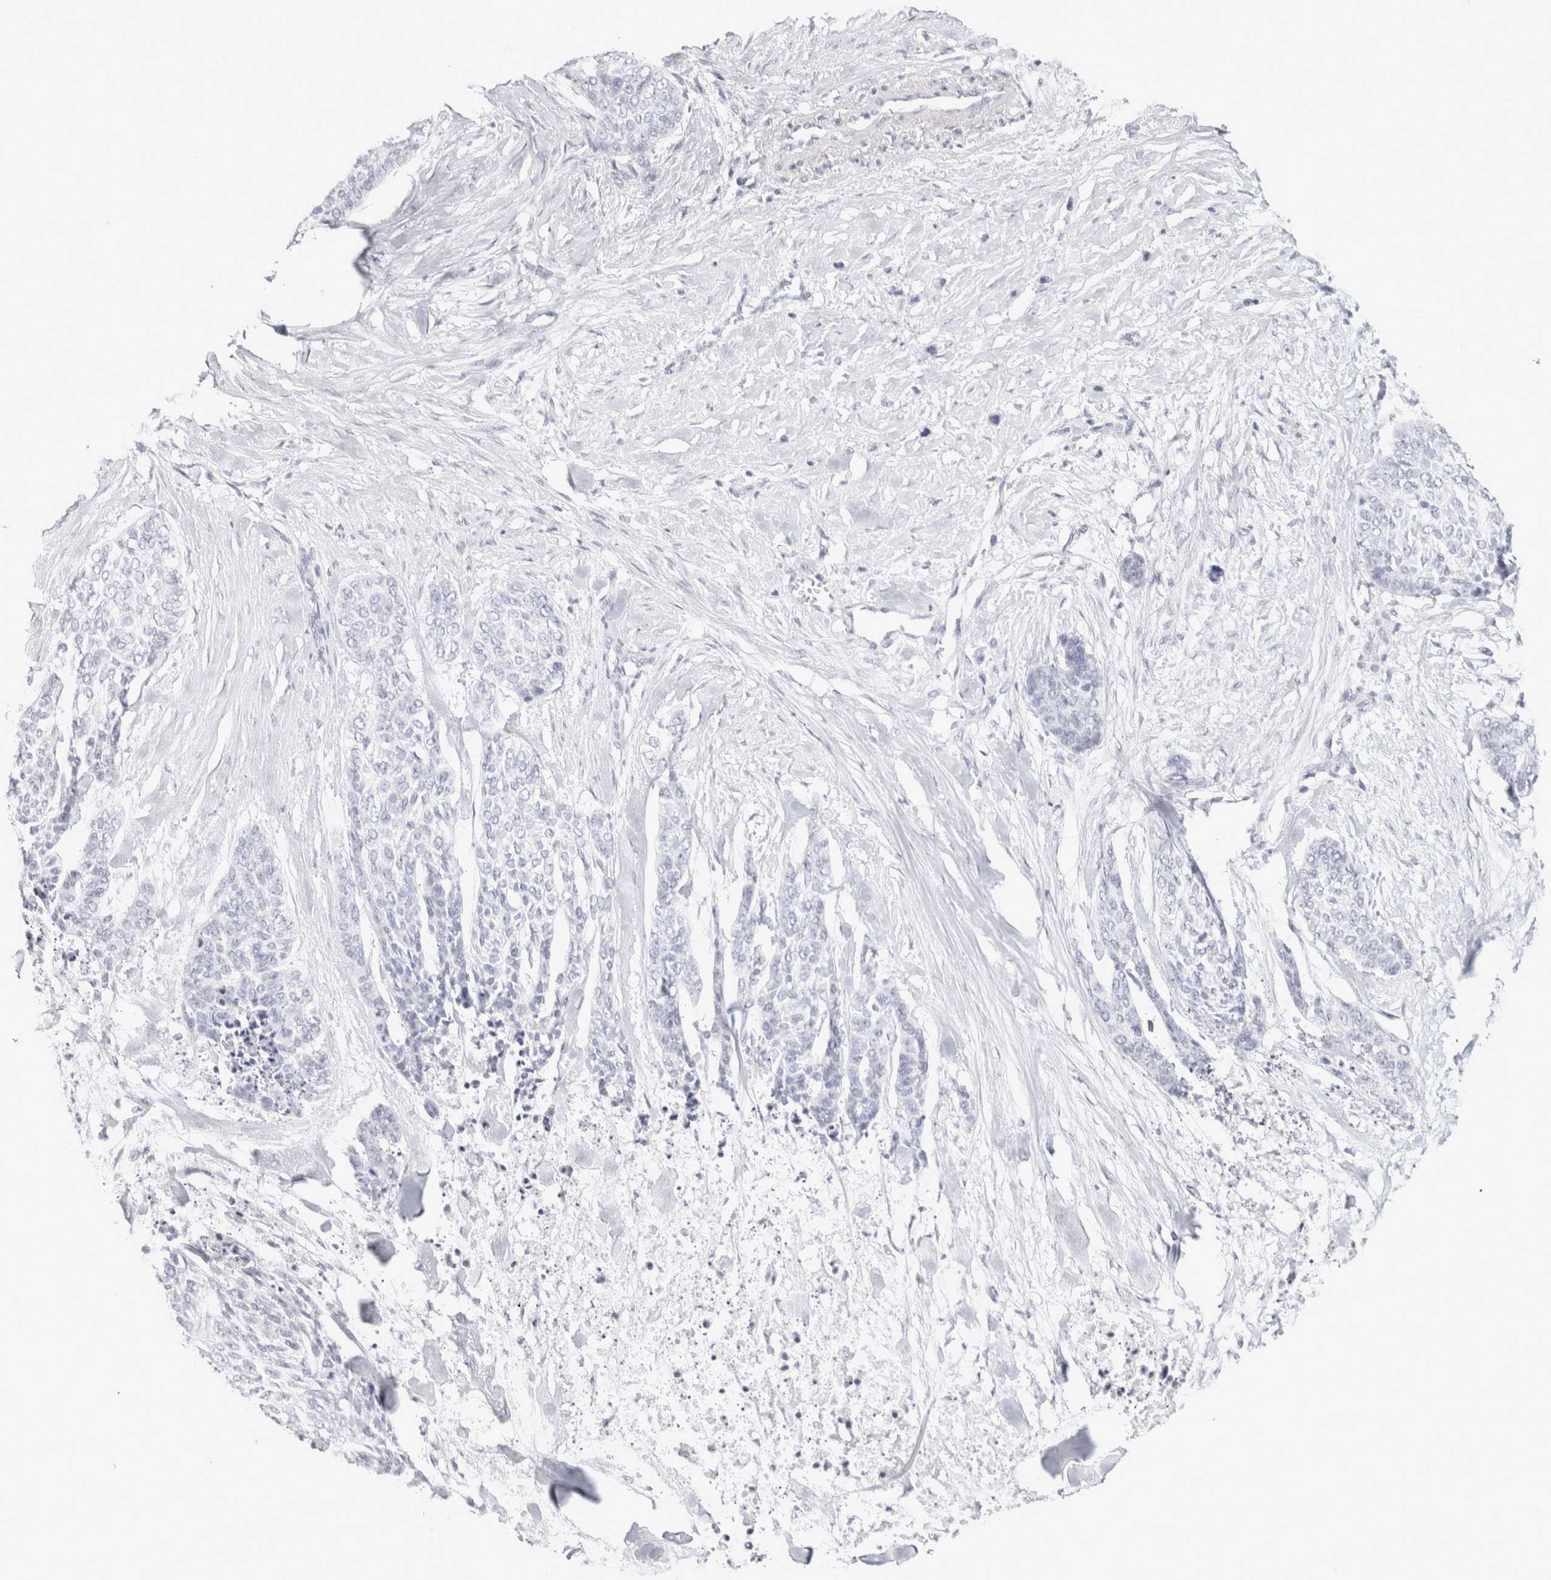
{"staining": {"intensity": "negative", "quantity": "none", "location": "none"}, "tissue": "skin cancer", "cell_type": "Tumor cells", "image_type": "cancer", "snomed": [{"axis": "morphology", "description": "Basal cell carcinoma"}, {"axis": "topography", "description": "Skin"}], "caption": "Immunohistochemistry histopathology image of neoplastic tissue: basal cell carcinoma (skin) stained with DAB (3,3'-diaminobenzidine) reveals no significant protein staining in tumor cells.", "gene": "GARIN1A", "patient": {"sex": "female", "age": 64}}